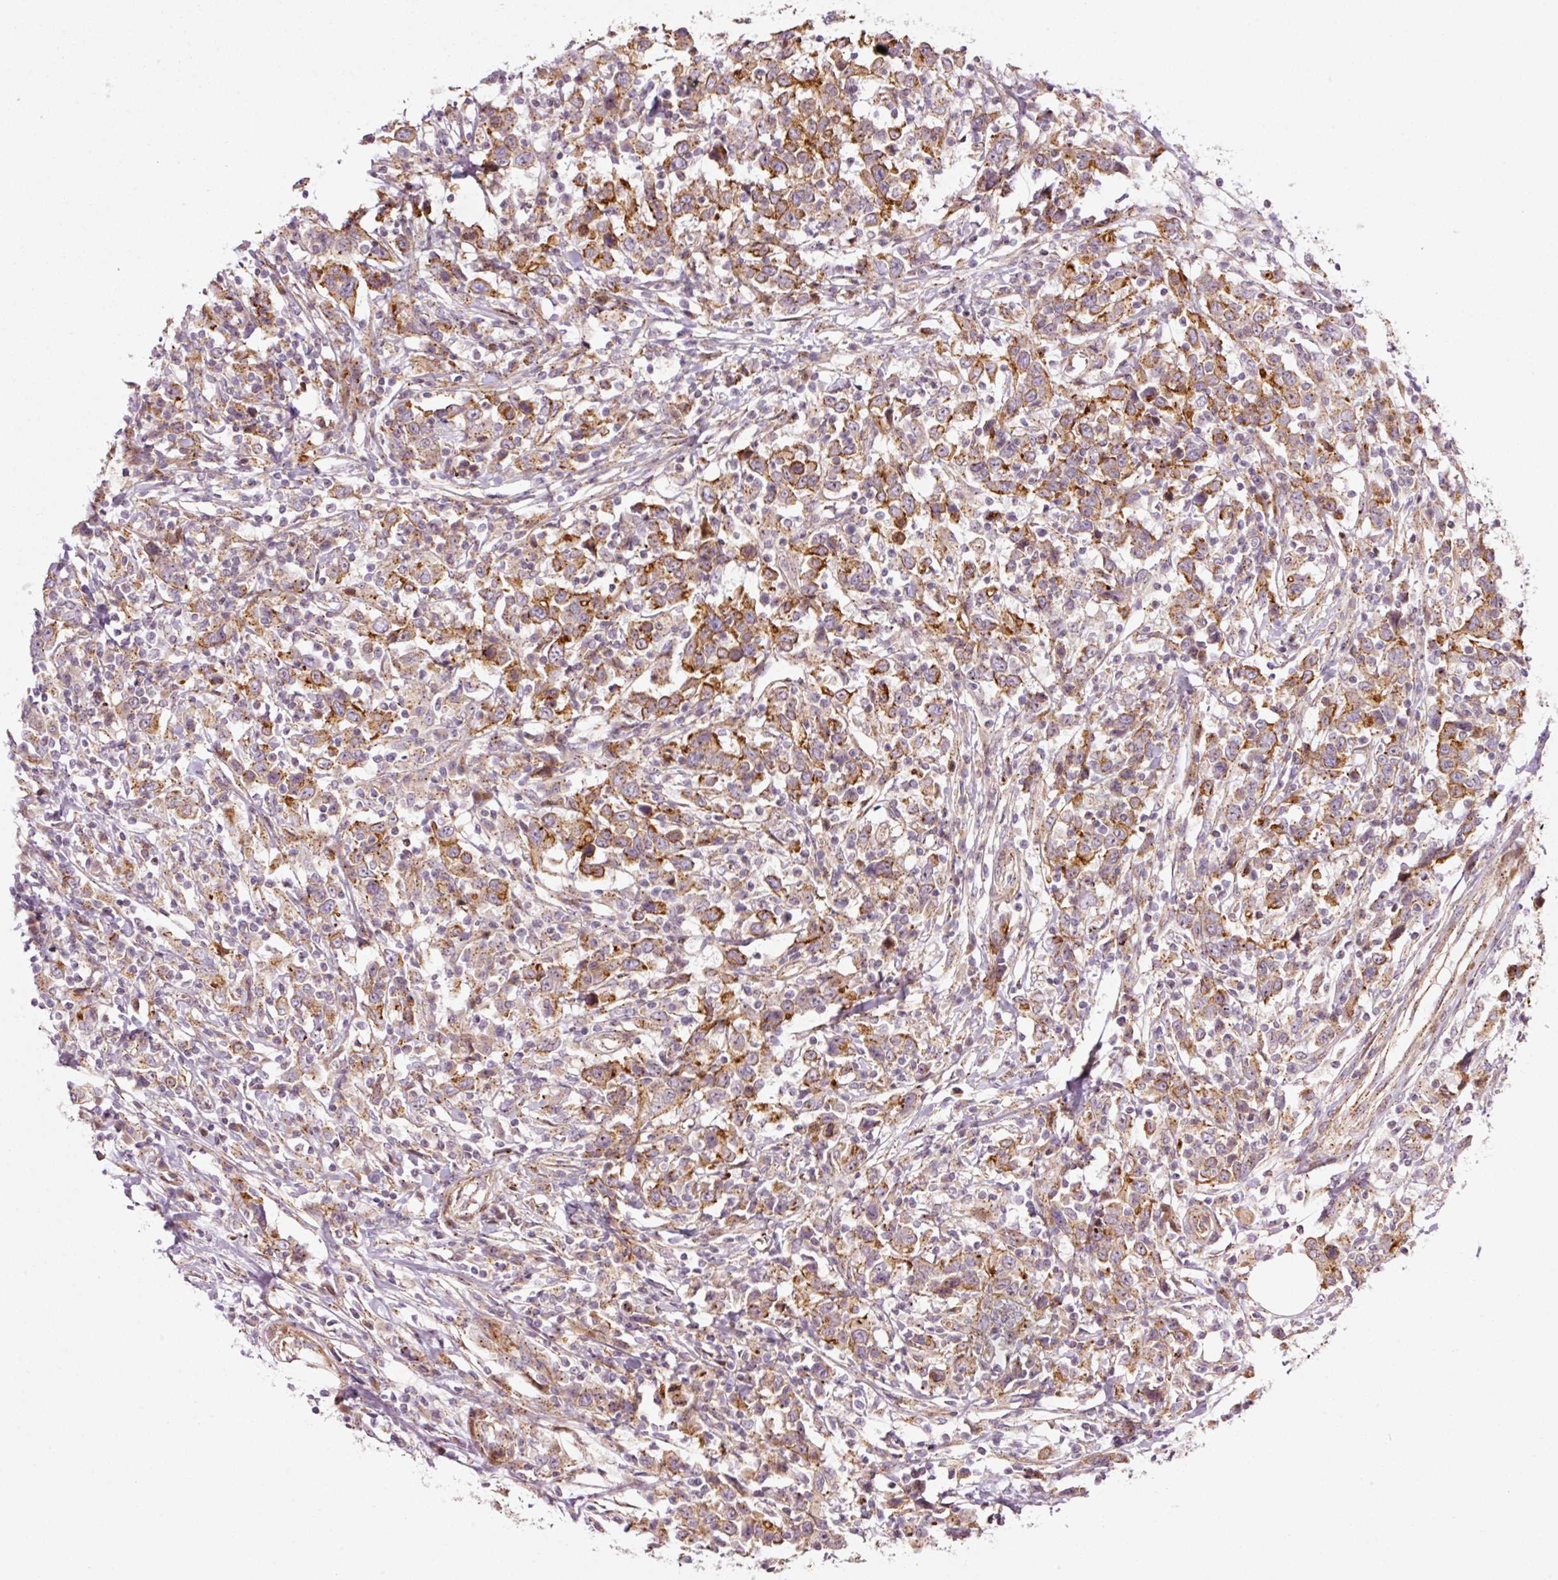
{"staining": {"intensity": "moderate", "quantity": ">75%", "location": "cytoplasmic/membranous"}, "tissue": "urothelial cancer", "cell_type": "Tumor cells", "image_type": "cancer", "snomed": [{"axis": "morphology", "description": "Urothelial carcinoma, High grade"}, {"axis": "topography", "description": "Urinary bladder"}], "caption": "Human high-grade urothelial carcinoma stained with a protein marker exhibits moderate staining in tumor cells.", "gene": "ANKRD20A1", "patient": {"sex": "male", "age": 61}}